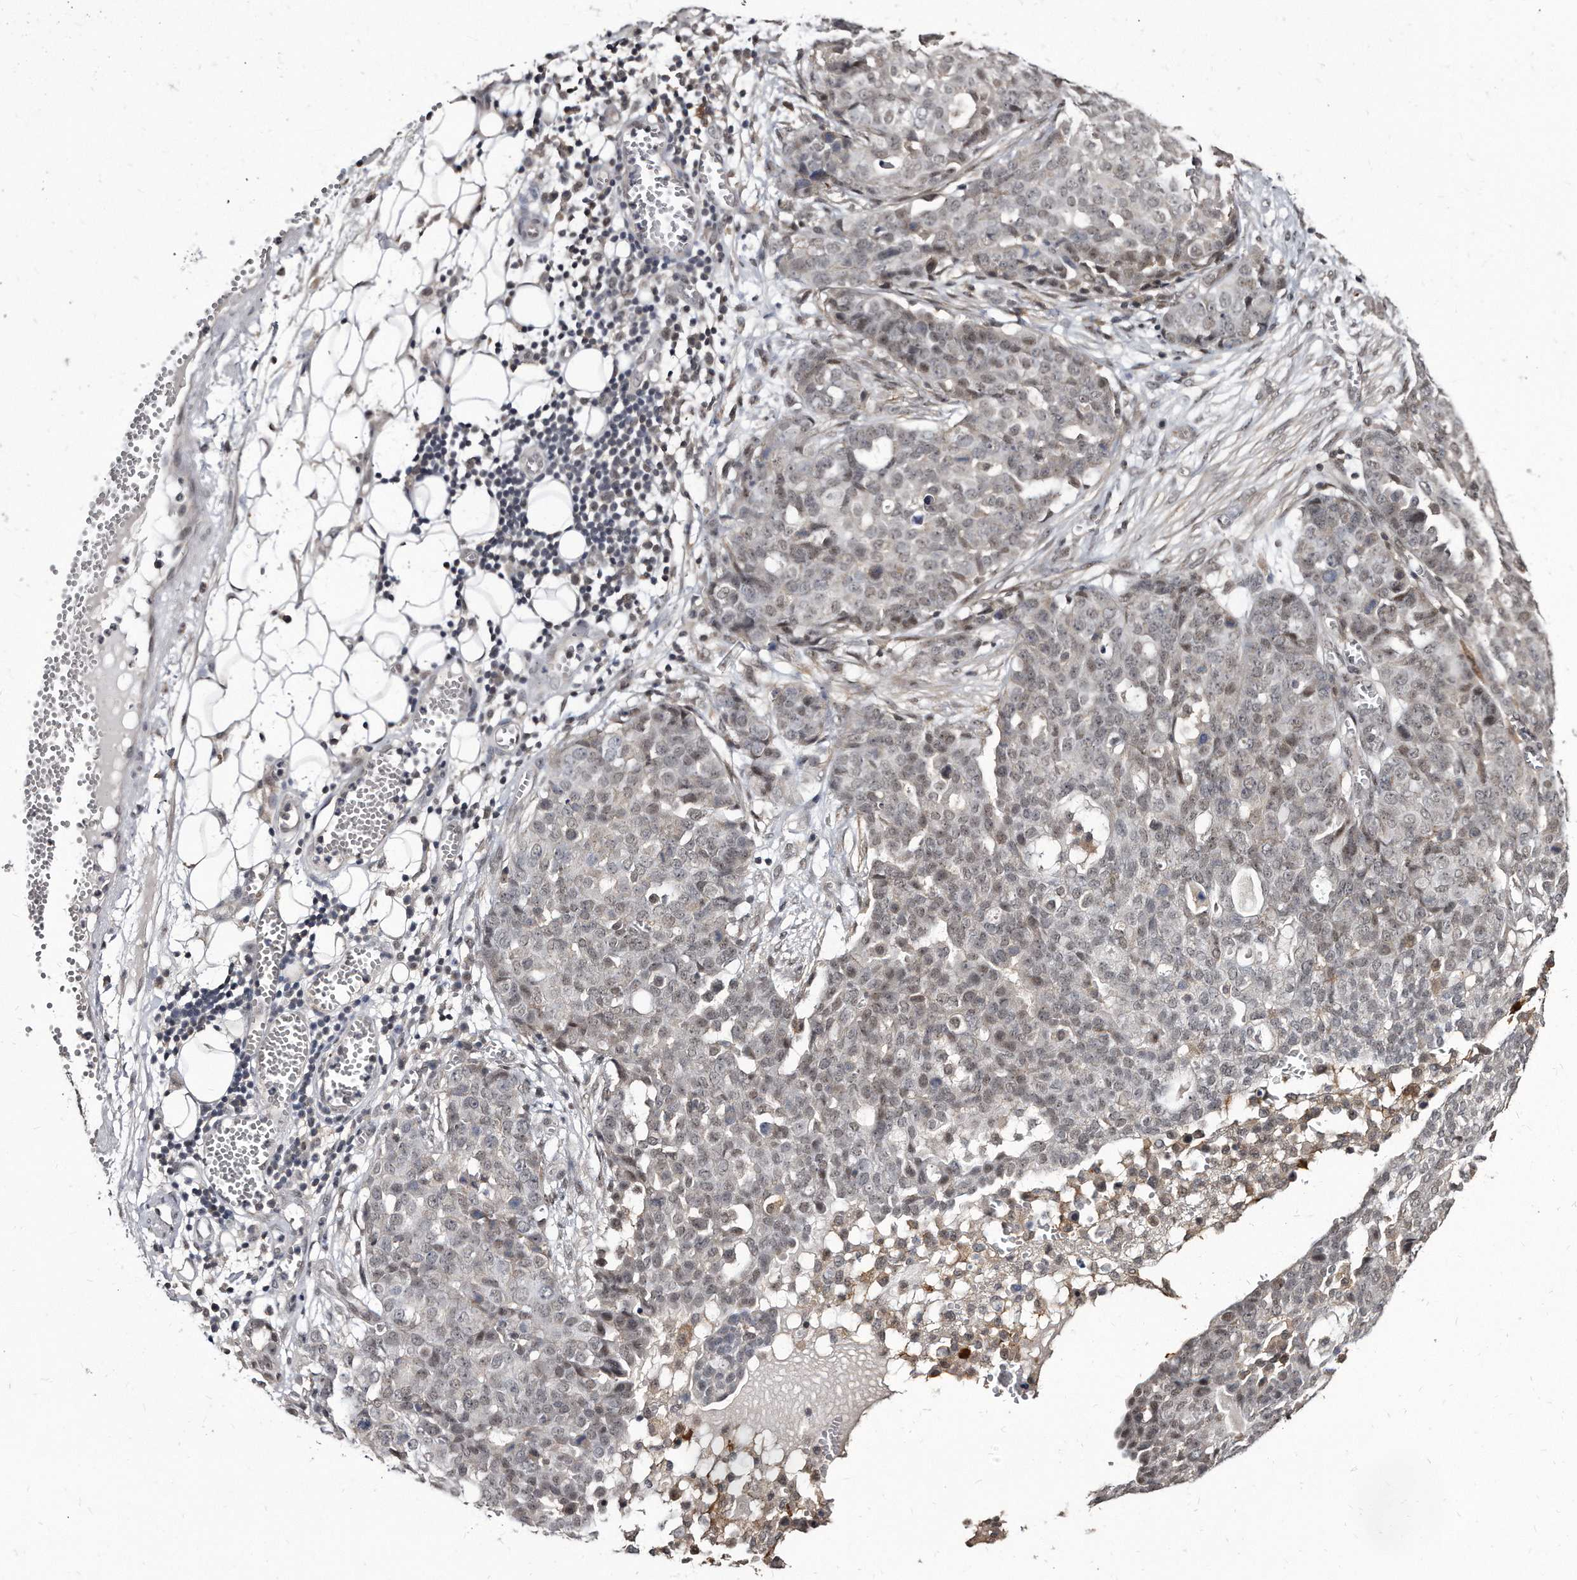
{"staining": {"intensity": "weak", "quantity": "<25%", "location": "nuclear"}, "tissue": "ovarian cancer", "cell_type": "Tumor cells", "image_type": "cancer", "snomed": [{"axis": "morphology", "description": "Cystadenocarcinoma, serous, NOS"}, {"axis": "topography", "description": "Soft tissue"}, {"axis": "topography", "description": "Ovary"}], "caption": "A high-resolution micrograph shows IHC staining of ovarian serous cystadenocarcinoma, which reveals no significant staining in tumor cells. (Brightfield microscopy of DAB immunohistochemistry at high magnification).", "gene": "KLHDC3", "patient": {"sex": "female", "age": 57}}